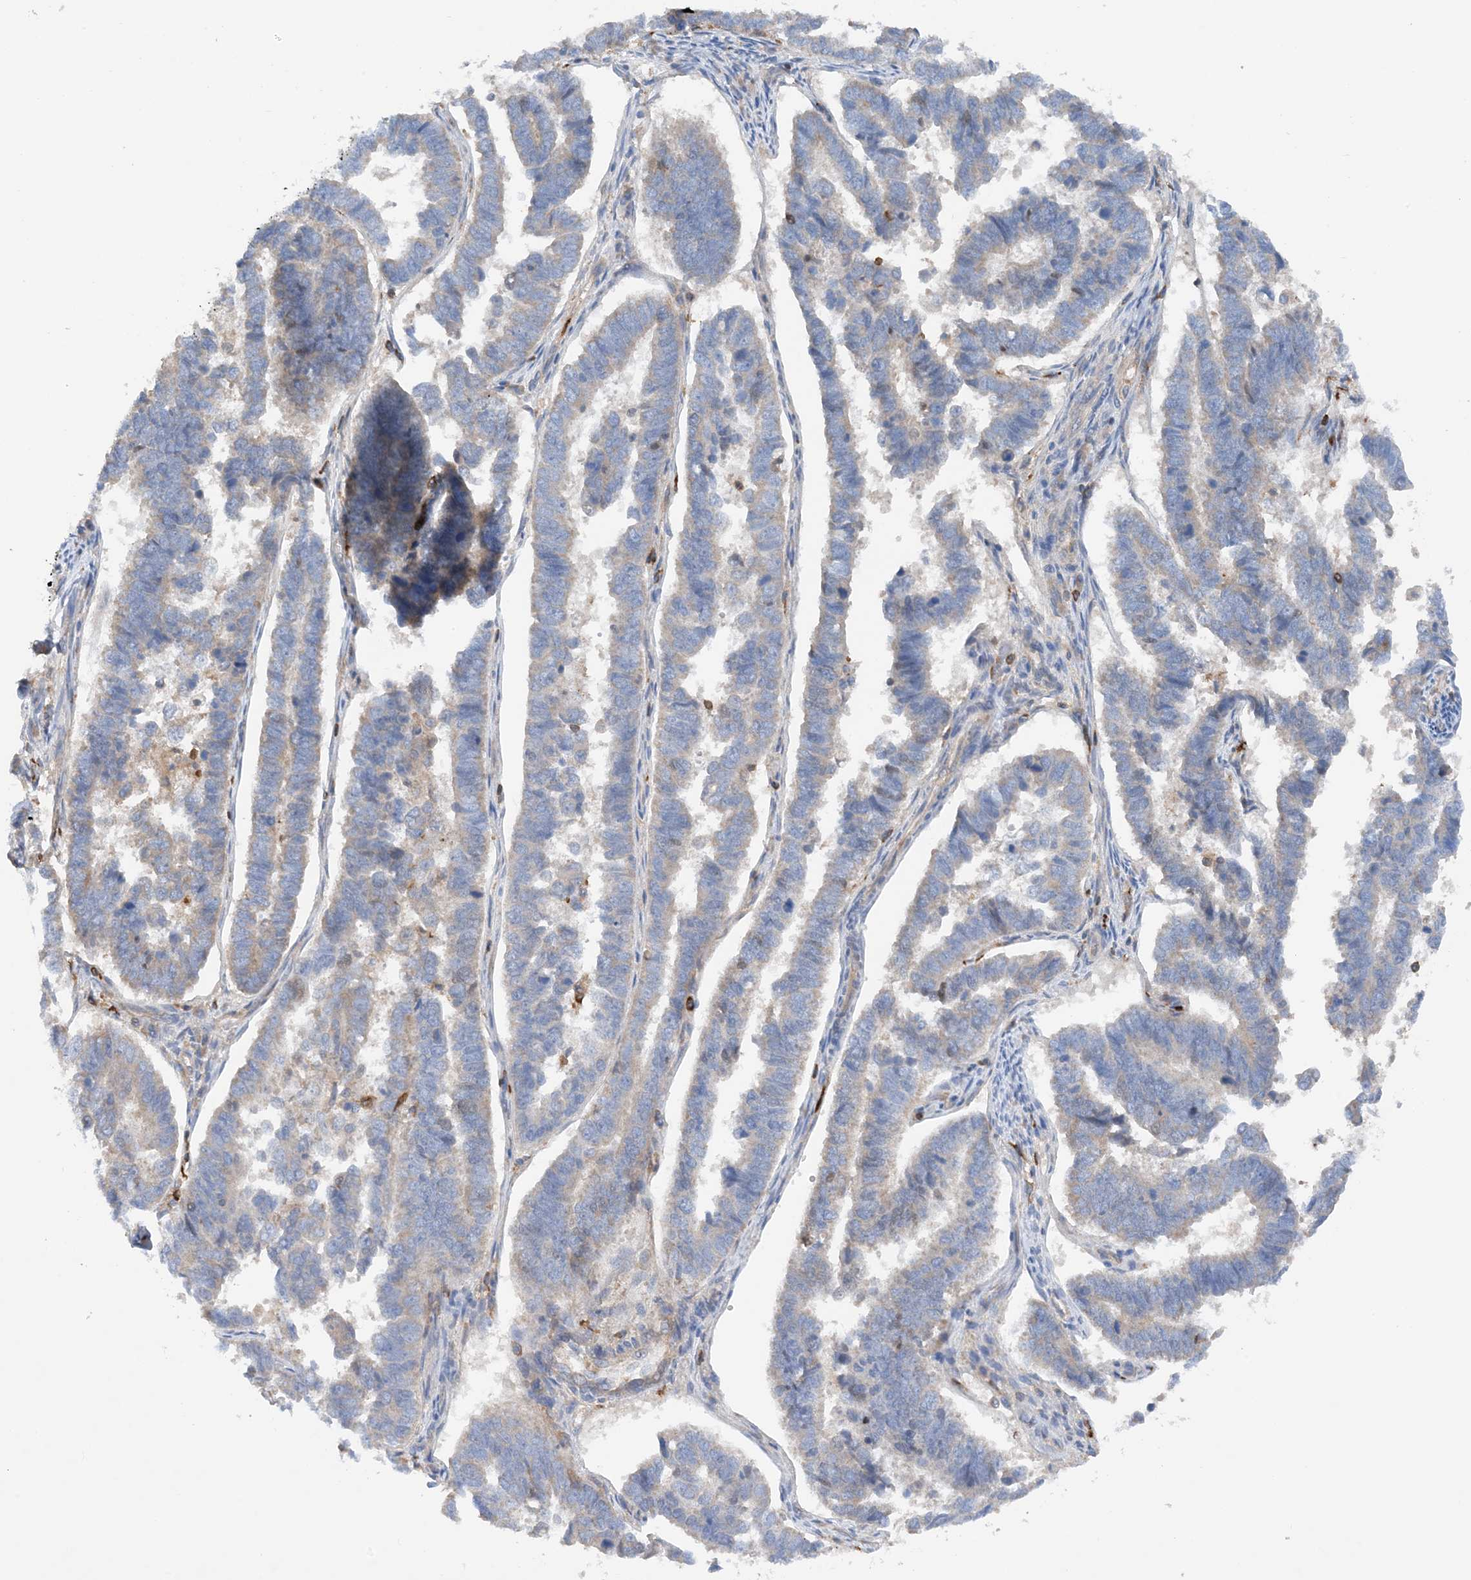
{"staining": {"intensity": "weak", "quantity": "<25%", "location": "cytoplasmic/membranous"}, "tissue": "endometrial cancer", "cell_type": "Tumor cells", "image_type": "cancer", "snomed": [{"axis": "morphology", "description": "Adenocarcinoma, NOS"}, {"axis": "topography", "description": "Endometrium"}], "caption": "Immunohistochemistry photomicrograph of human endometrial cancer stained for a protein (brown), which displays no positivity in tumor cells.", "gene": "PHACTR2", "patient": {"sex": "female", "age": 75}}